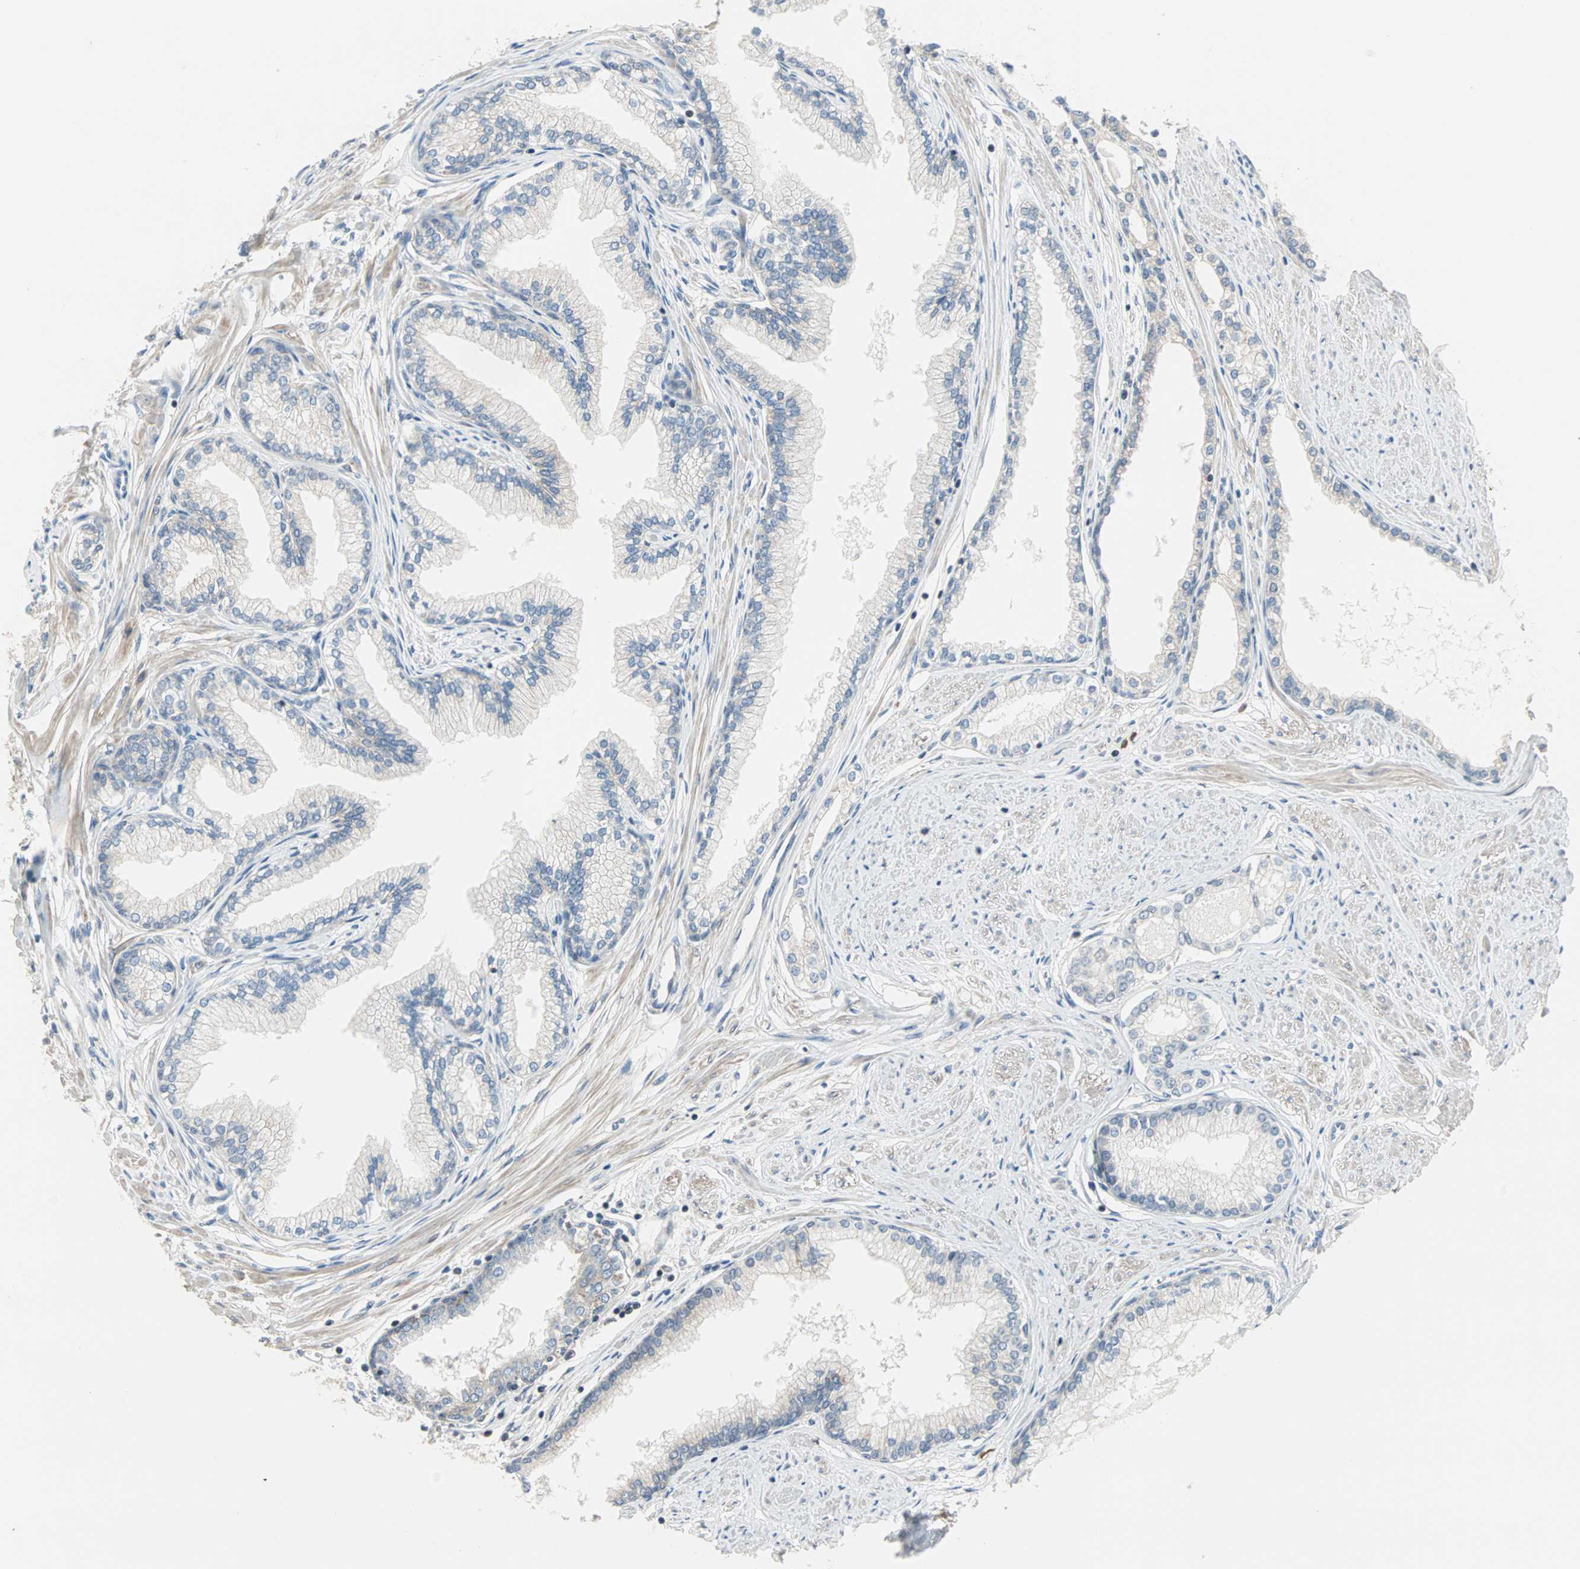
{"staining": {"intensity": "moderate", "quantity": ">75%", "location": "cytoplasmic/membranous"}, "tissue": "prostate", "cell_type": "Glandular cells", "image_type": "normal", "snomed": [{"axis": "morphology", "description": "Normal tissue, NOS"}, {"axis": "topography", "description": "Prostate"}], "caption": "Protein analysis of unremarkable prostate shows moderate cytoplasmic/membranous staining in about >75% of glandular cells. (DAB IHC with brightfield microscopy, high magnification).", "gene": "SAR1A", "patient": {"sex": "male", "age": 64}}